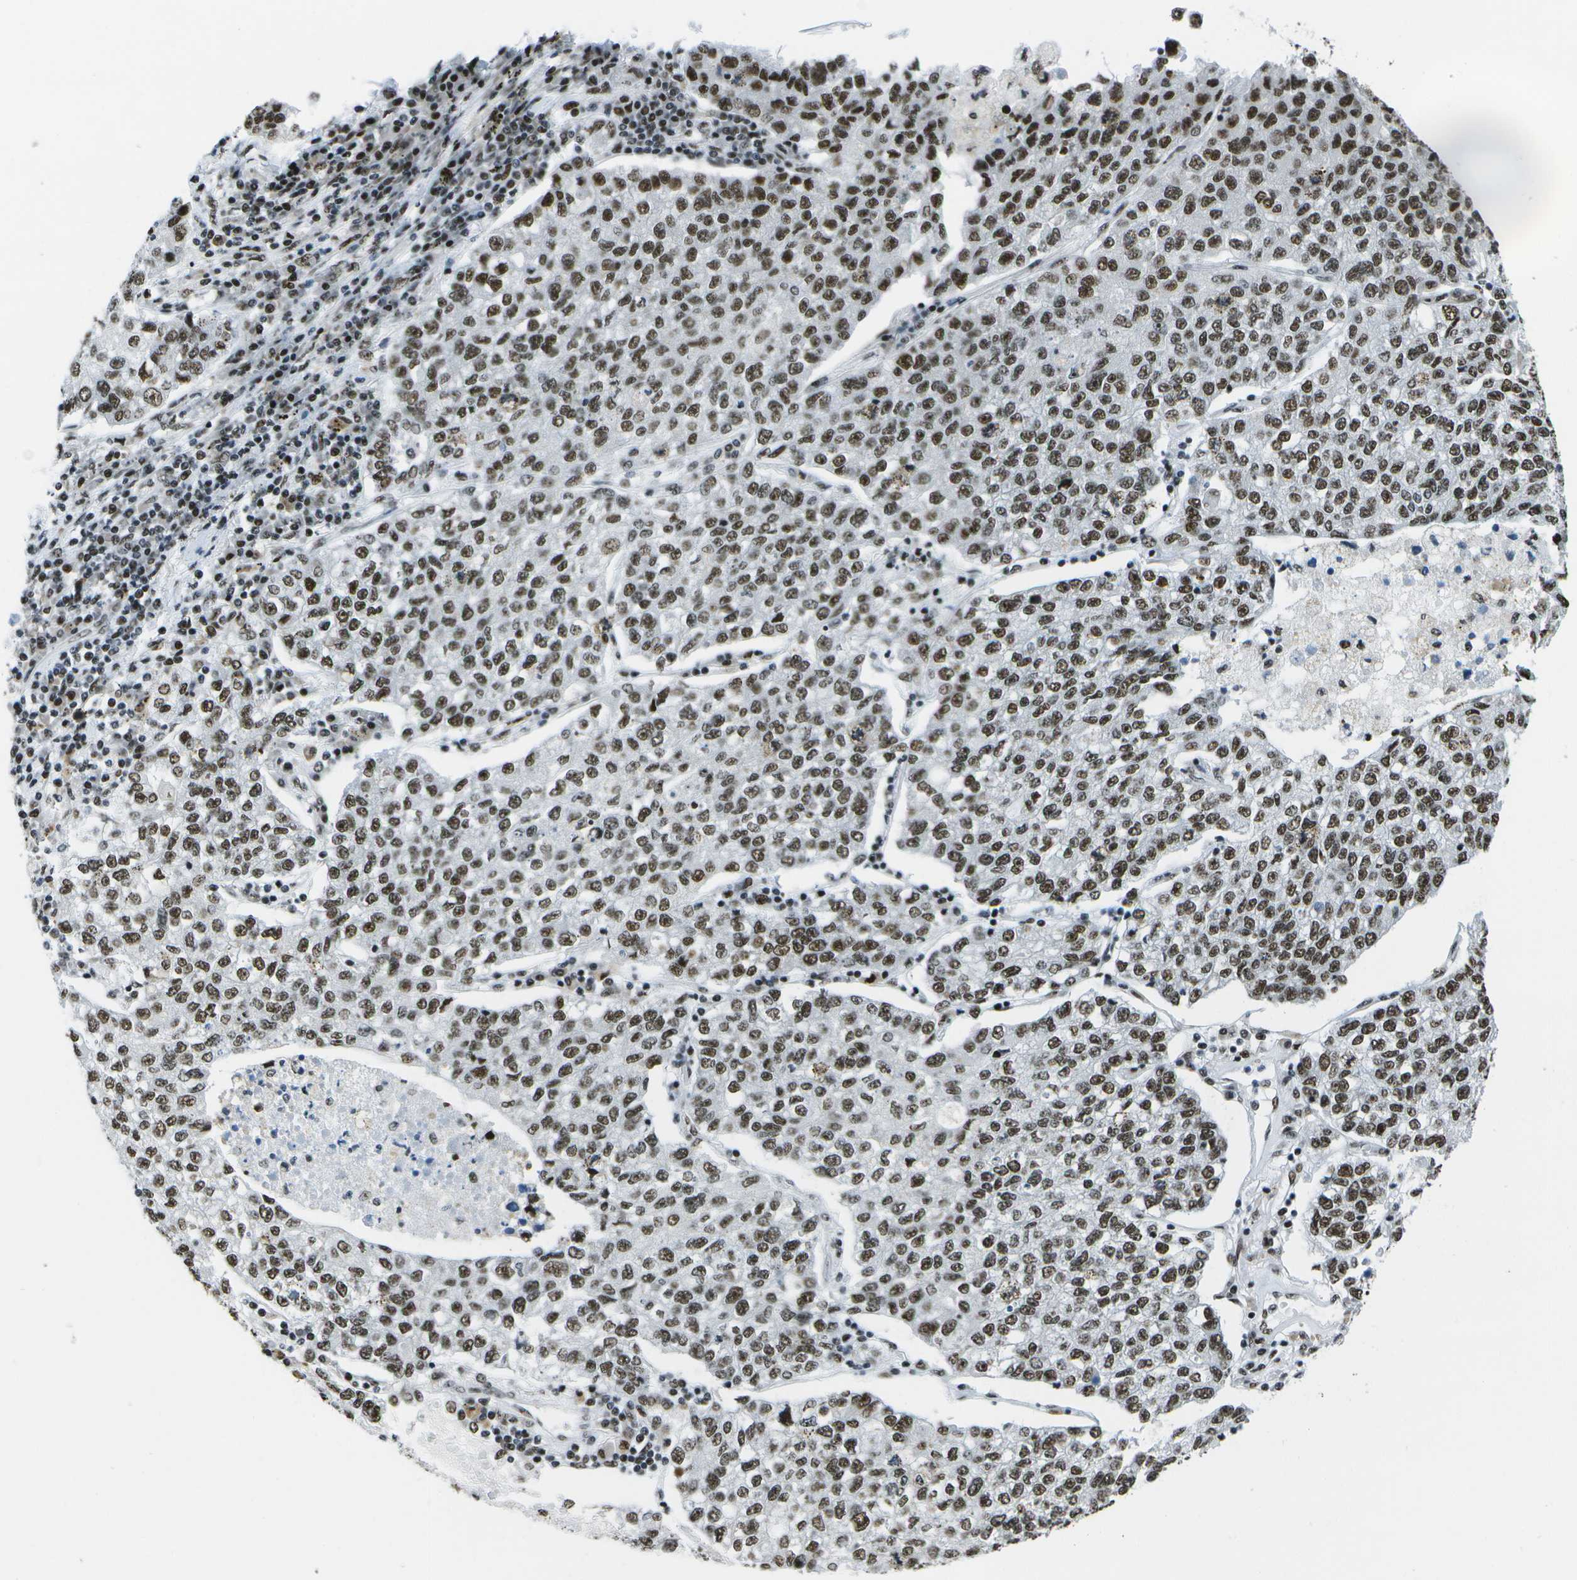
{"staining": {"intensity": "strong", "quantity": ">75%", "location": "nuclear"}, "tissue": "lung cancer", "cell_type": "Tumor cells", "image_type": "cancer", "snomed": [{"axis": "morphology", "description": "Adenocarcinoma, NOS"}, {"axis": "topography", "description": "Lung"}], "caption": "The micrograph displays a brown stain indicating the presence of a protein in the nuclear of tumor cells in adenocarcinoma (lung). Ihc stains the protein in brown and the nuclei are stained blue.", "gene": "NSRP1", "patient": {"sex": "male", "age": 49}}